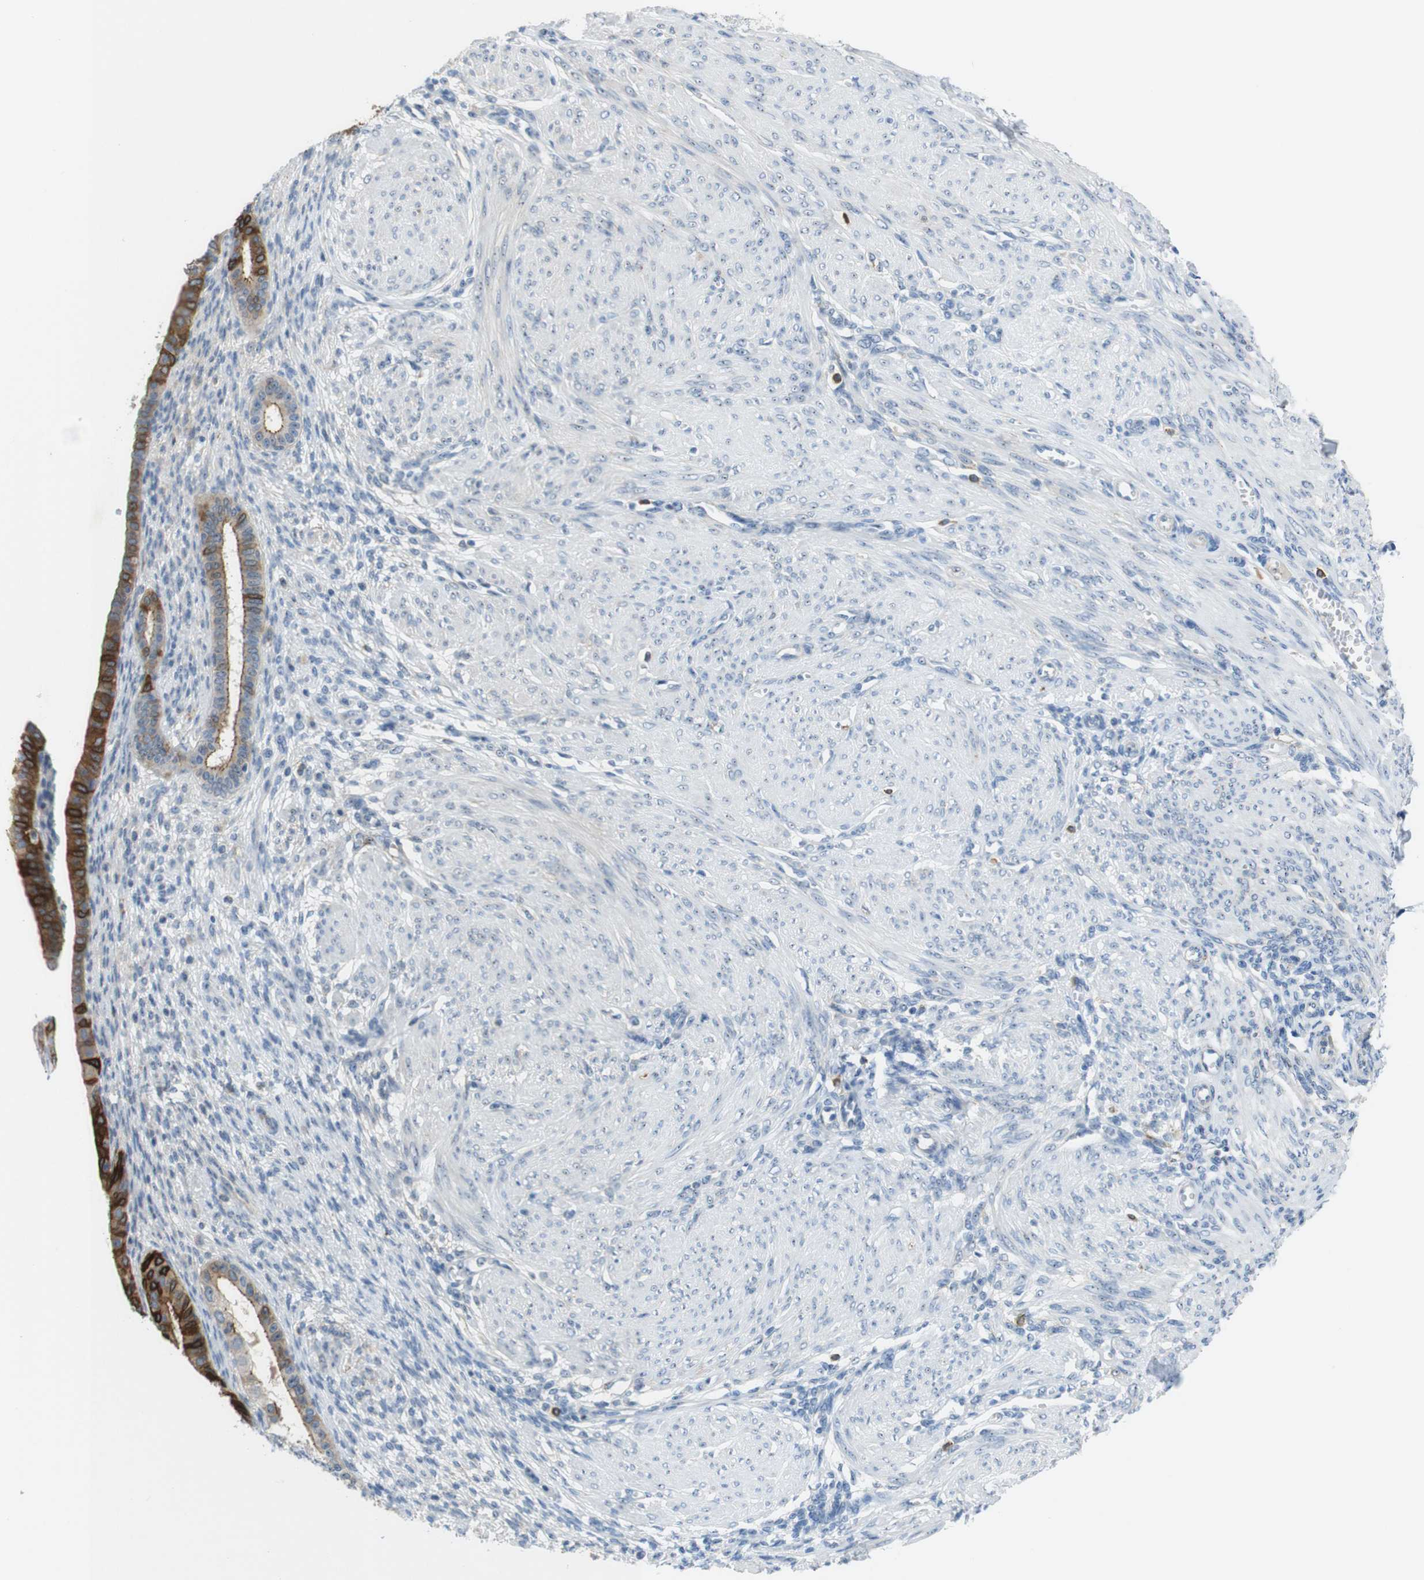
{"staining": {"intensity": "negative", "quantity": "none", "location": "none"}, "tissue": "endometrium", "cell_type": "Cells in endometrial stroma", "image_type": "normal", "snomed": [{"axis": "morphology", "description": "Normal tissue, NOS"}, {"axis": "topography", "description": "Endometrium"}], "caption": "DAB immunohistochemical staining of benign human endometrium shows no significant staining in cells in endometrial stroma.", "gene": "TJP3", "patient": {"sex": "female", "age": 72}}